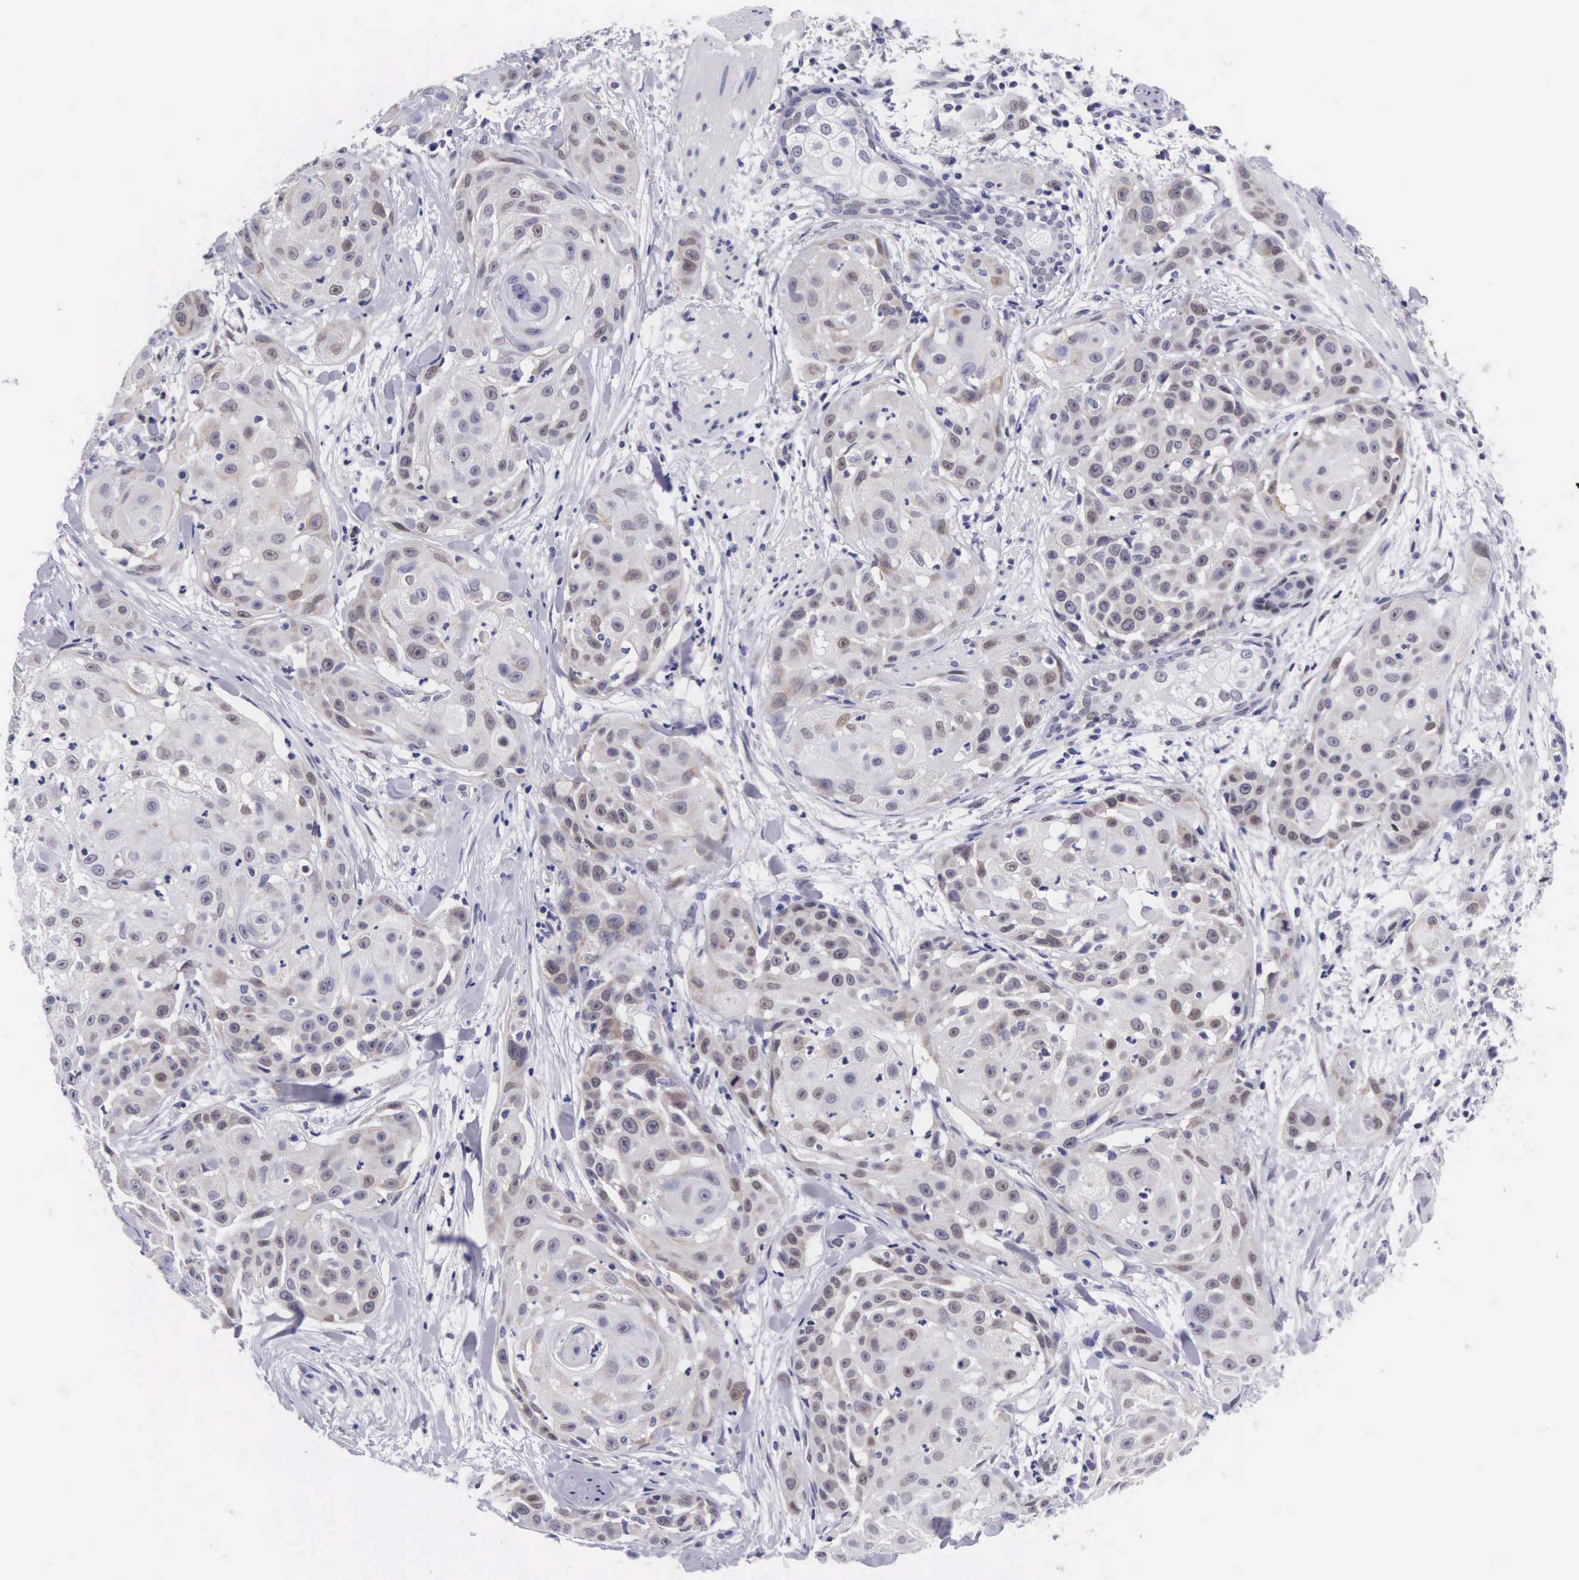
{"staining": {"intensity": "weak", "quantity": "<25%", "location": "cytoplasmic/membranous"}, "tissue": "skin cancer", "cell_type": "Tumor cells", "image_type": "cancer", "snomed": [{"axis": "morphology", "description": "Squamous cell carcinoma, NOS"}, {"axis": "topography", "description": "Skin"}], "caption": "An IHC histopathology image of skin cancer (squamous cell carcinoma) is shown. There is no staining in tumor cells of skin cancer (squamous cell carcinoma). (DAB (3,3'-diaminobenzidine) IHC with hematoxylin counter stain).", "gene": "SOX11", "patient": {"sex": "female", "age": 57}}